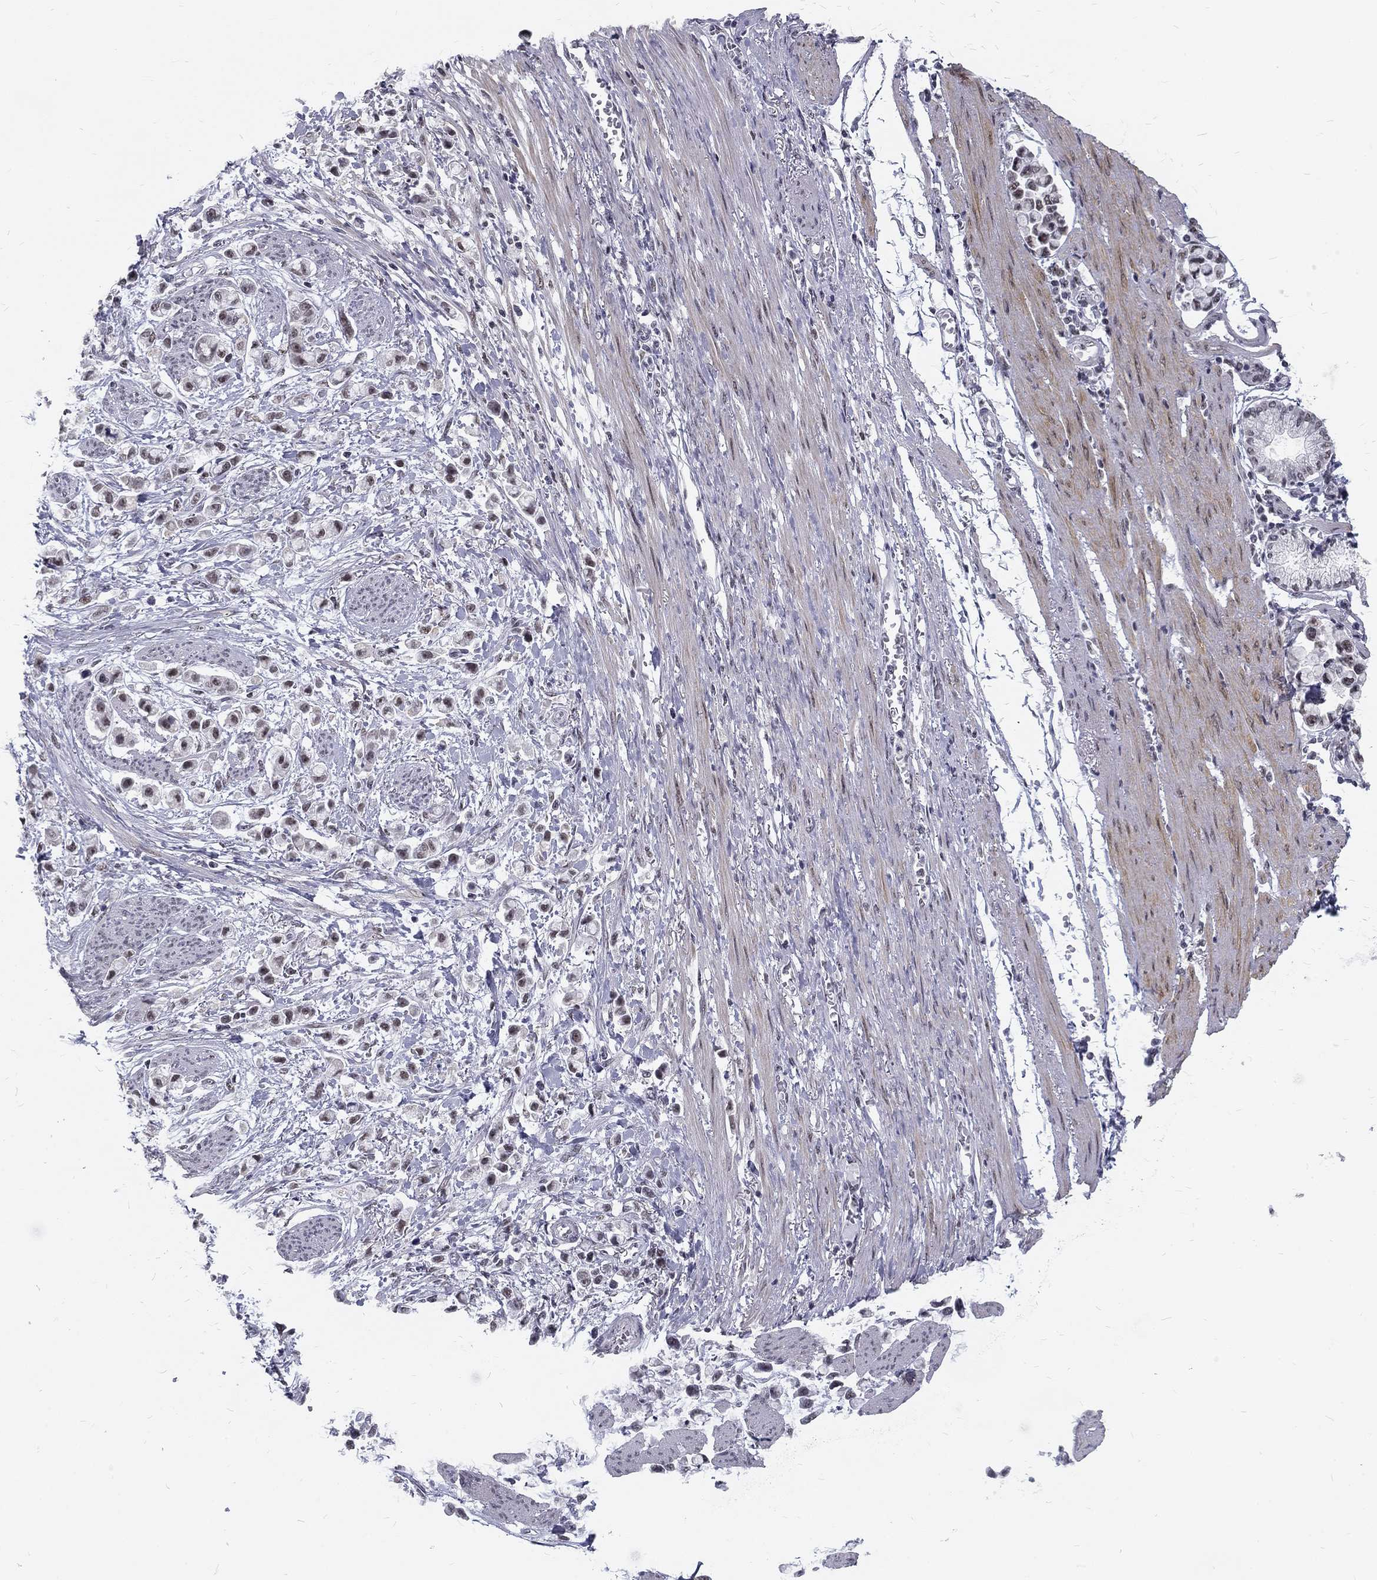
{"staining": {"intensity": "weak", "quantity": "25%-75%", "location": "nuclear"}, "tissue": "stomach cancer", "cell_type": "Tumor cells", "image_type": "cancer", "snomed": [{"axis": "morphology", "description": "Adenocarcinoma, NOS"}, {"axis": "topography", "description": "Stomach"}], "caption": "This is a micrograph of IHC staining of stomach adenocarcinoma, which shows weak staining in the nuclear of tumor cells.", "gene": "SNORC", "patient": {"sex": "female", "age": 81}}